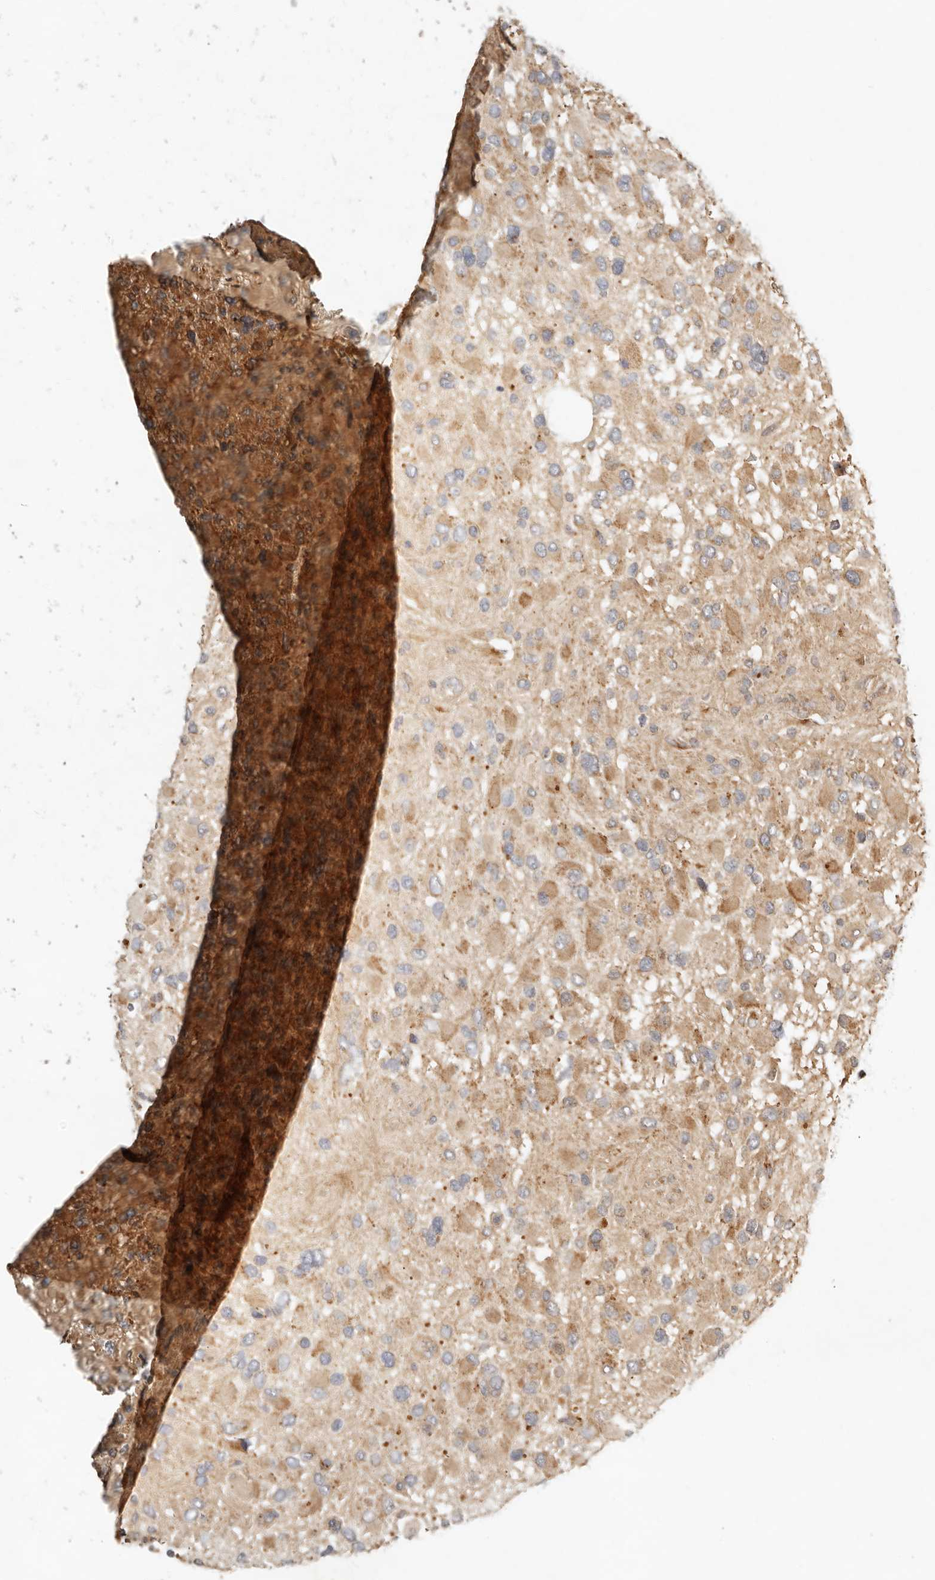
{"staining": {"intensity": "moderate", "quantity": ">75%", "location": "cytoplasmic/membranous"}, "tissue": "glioma", "cell_type": "Tumor cells", "image_type": "cancer", "snomed": [{"axis": "morphology", "description": "Glioma, malignant, High grade"}, {"axis": "topography", "description": "Brain"}], "caption": "Immunohistochemistry (DAB) staining of glioma exhibits moderate cytoplasmic/membranous protein expression in about >75% of tumor cells.", "gene": "CLEC4C", "patient": {"sex": "male", "age": 53}}